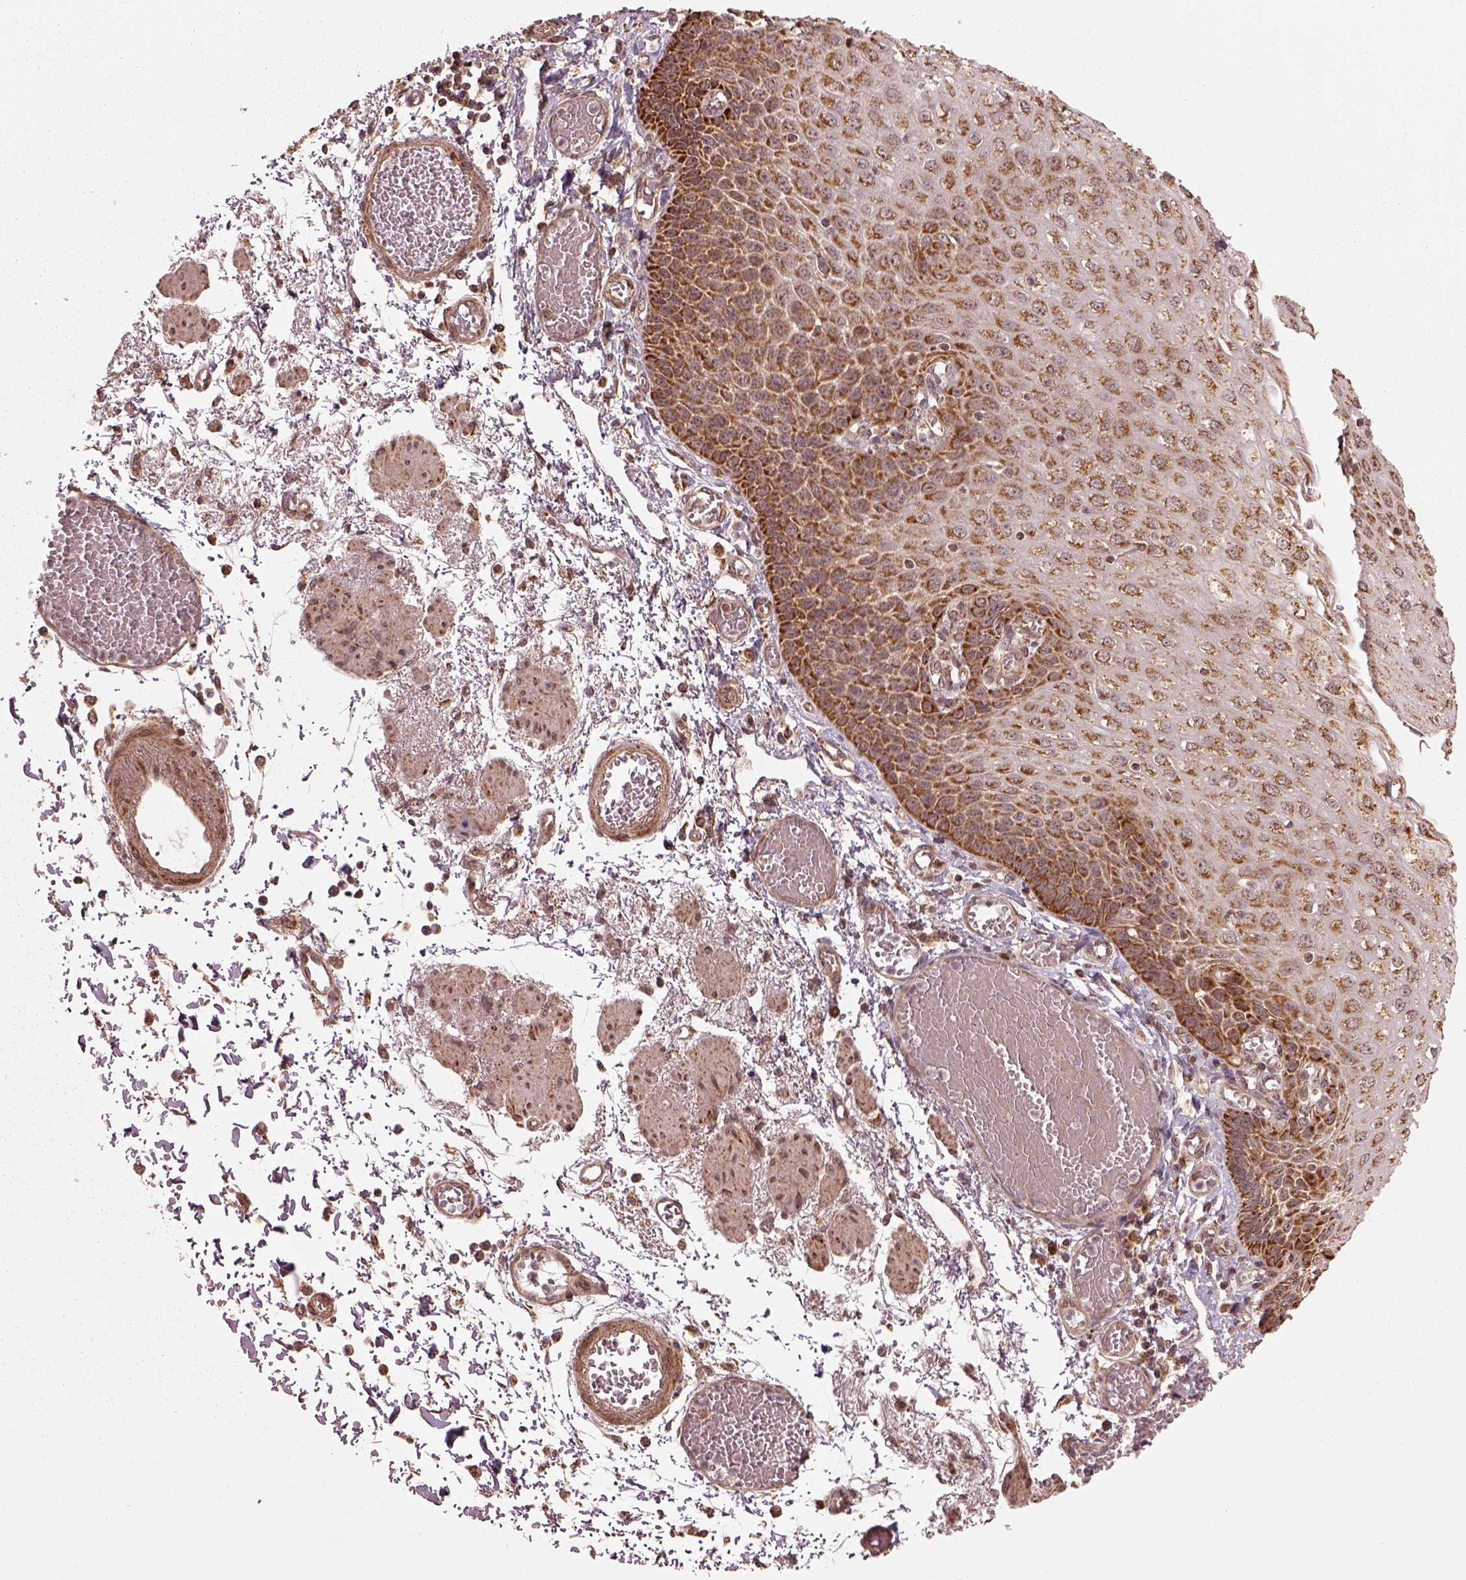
{"staining": {"intensity": "strong", "quantity": ">75%", "location": "cytoplasmic/membranous"}, "tissue": "esophagus", "cell_type": "Squamous epithelial cells", "image_type": "normal", "snomed": [{"axis": "morphology", "description": "Normal tissue, NOS"}, {"axis": "morphology", "description": "Adenocarcinoma, NOS"}, {"axis": "topography", "description": "Esophagus"}], "caption": "The image reveals staining of unremarkable esophagus, revealing strong cytoplasmic/membranous protein expression (brown color) within squamous epithelial cells. (brown staining indicates protein expression, while blue staining denotes nuclei).", "gene": "SEL1L3", "patient": {"sex": "male", "age": 81}}